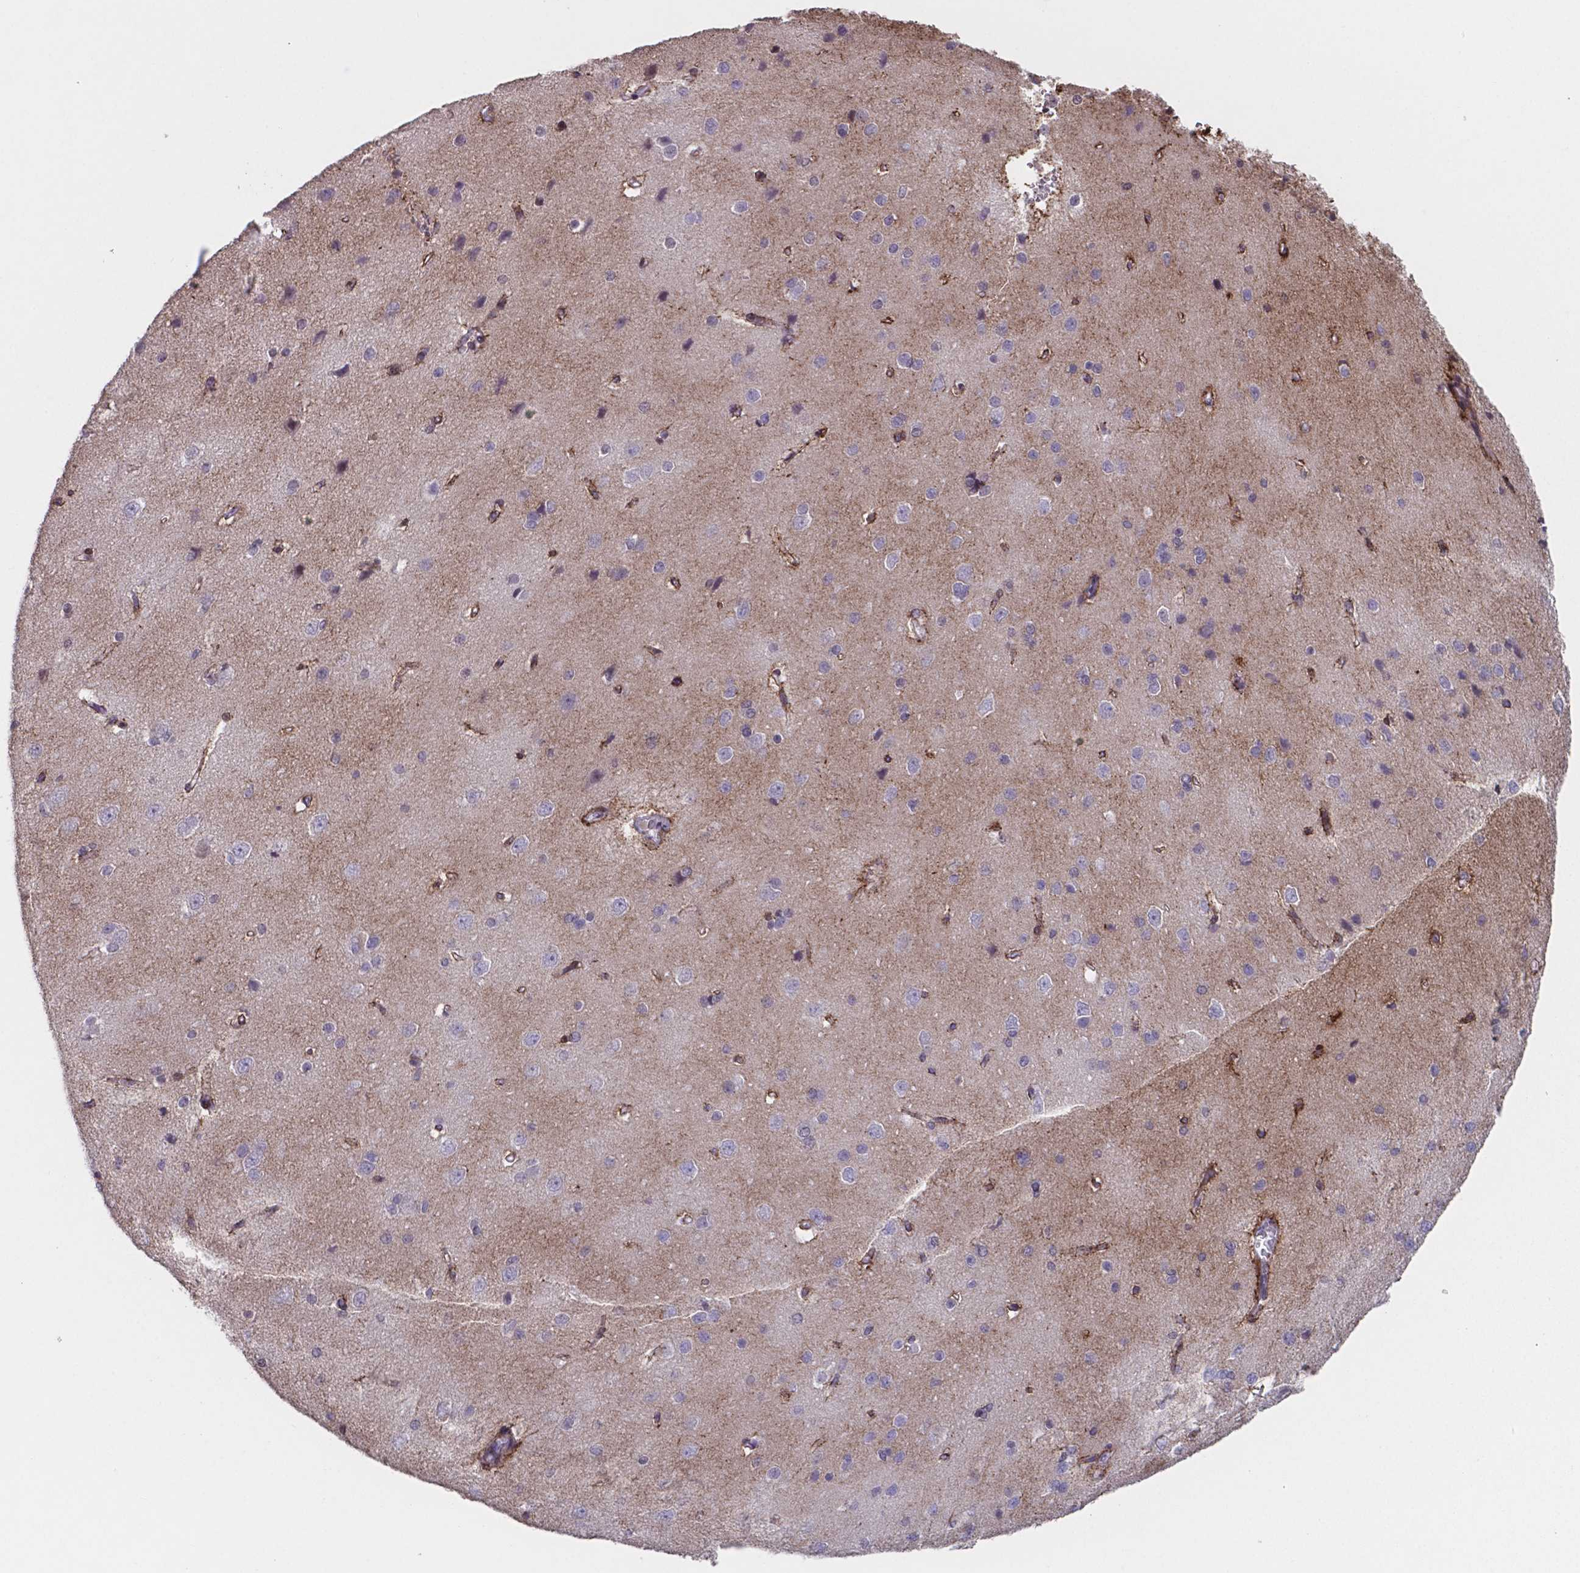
{"staining": {"intensity": "negative", "quantity": "none", "location": "none"}, "tissue": "cerebral cortex", "cell_type": "Endothelial cells", "image_type": "normal", "snomed": [{"axis": "morphology", "description": "Normal tissue, NOS"}, {"axis": "topography", "description": "Cerebral cortex"}], "caption": "An immunohistochemistry micrograph of unremarkable cerebral cortex is shown. There is no staining in endothelial cells of cerebral cortex.", "gene": "MLC1", "patient": {"sex": "male", "age": 37}}